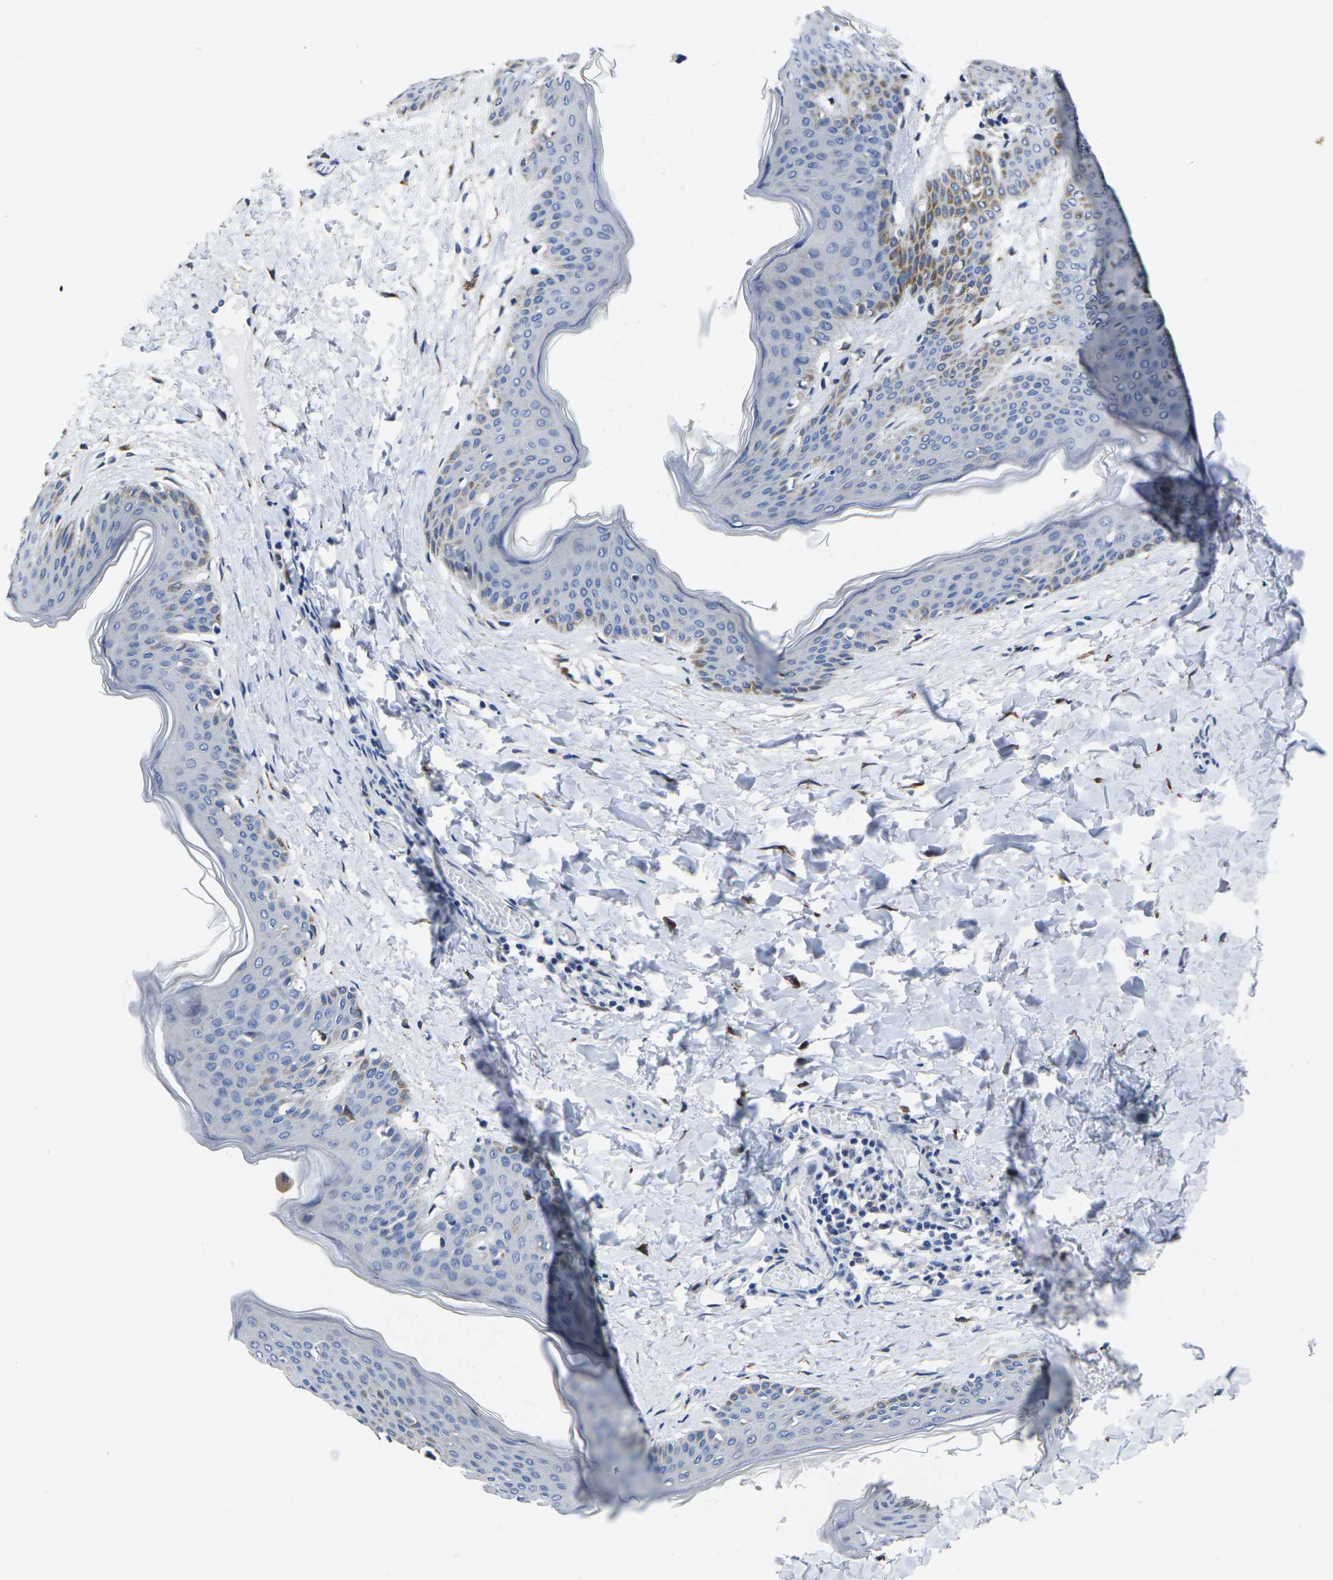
{"staining": {"intensity": "moderate", "quantity": ">75%", "location": "cytoplasmic/membranous"}, "tissue": "skin", "cell_type": "Fibroblasts", "image_type": "normal", "snomed": [{"axis": "morphology", "description": "Normal tissue, NOS"}, {"axis": "topography", "description": "Skin"}], "caption": "IHC photomicrograph of benign skin: skin stained using immunohistochemistry (IHC) displays medium levels of moderate protein expression localized specifically in the cytoplasmic/membranous of fibroblasts, appearing as a cytoplasmic/membranous brown color.", "gene": "CYP2C8", "patient": {"sex": "female", "age": 17}}